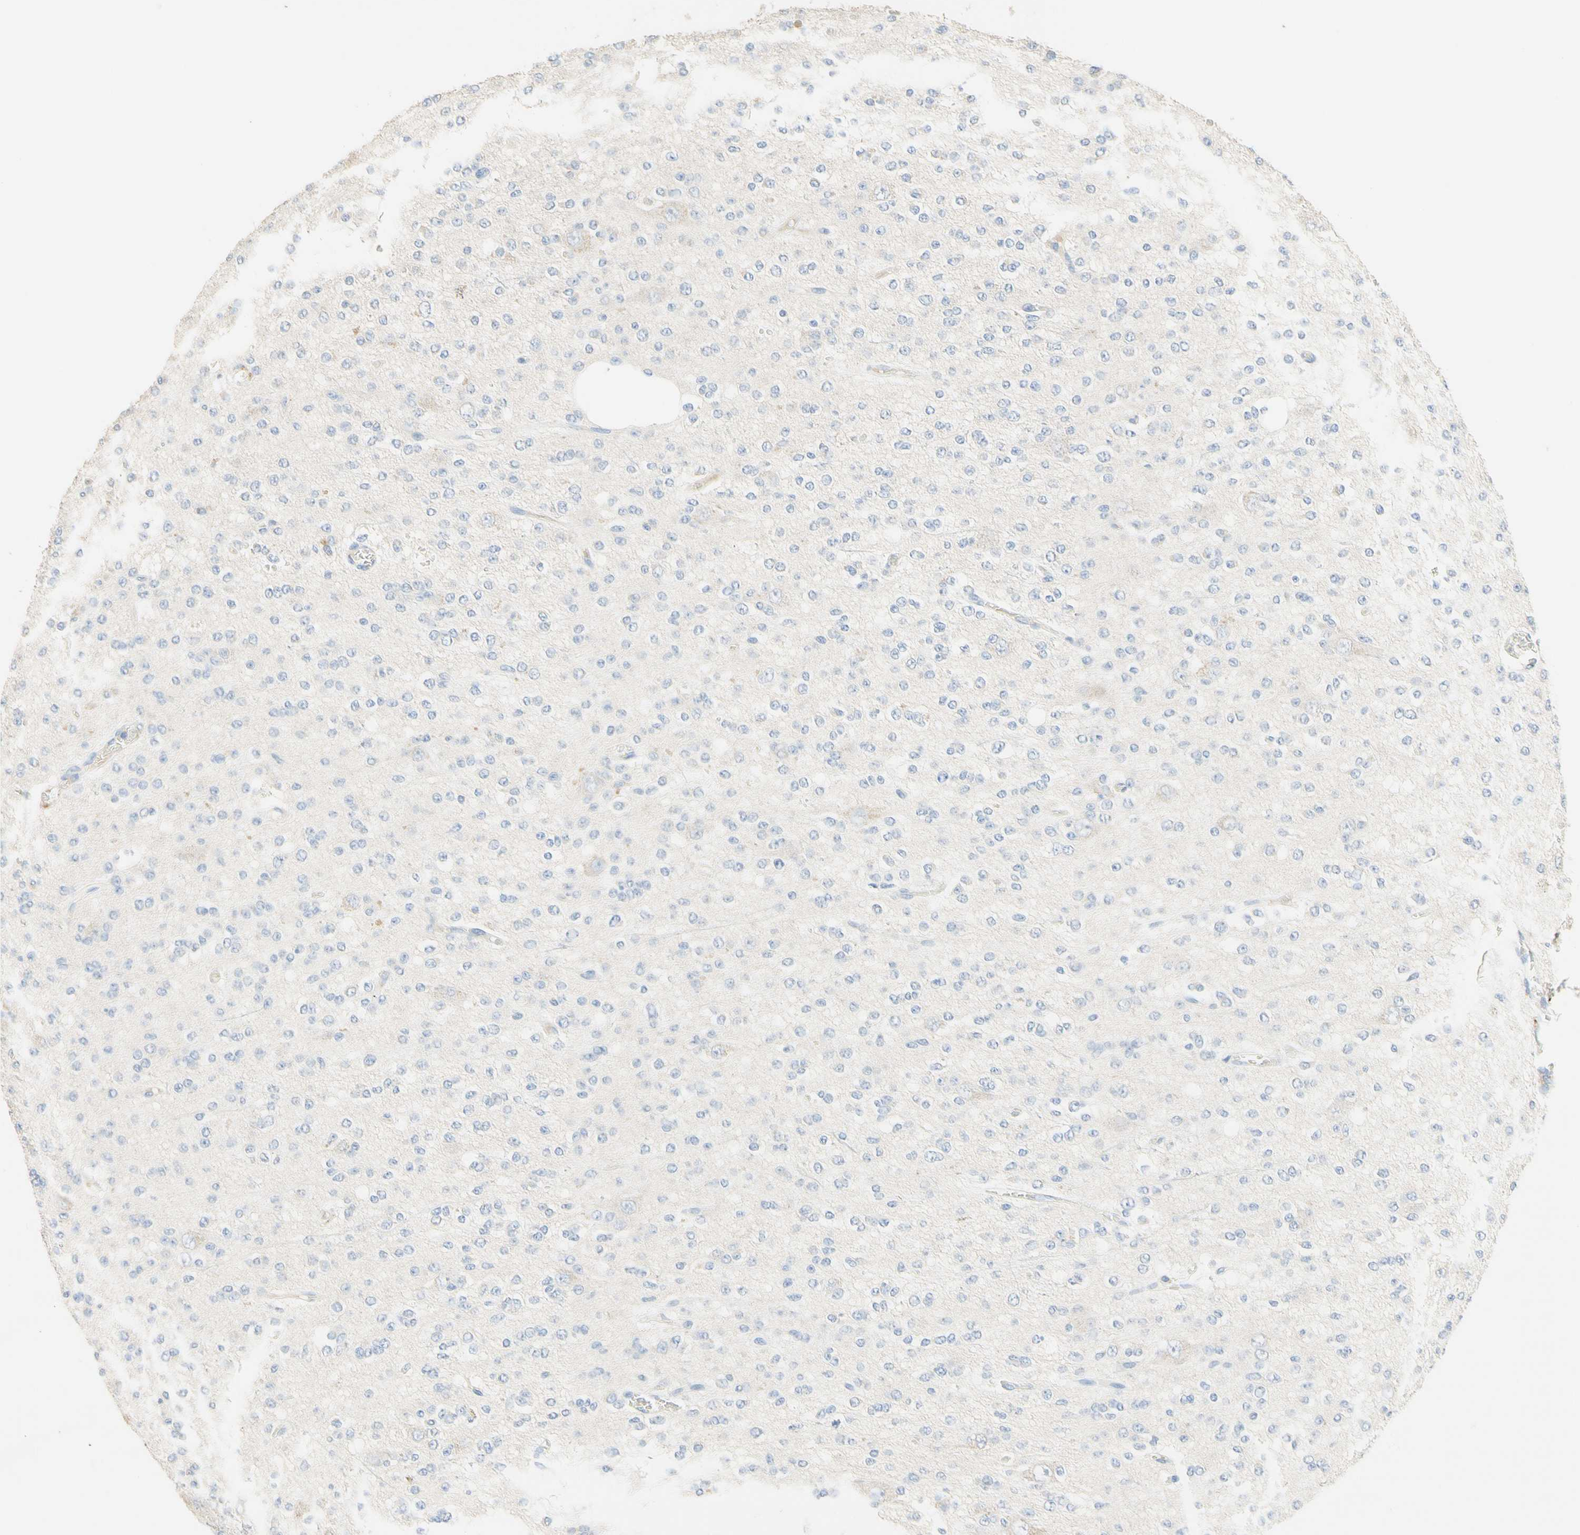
{"staining": {"intensity": "negative", "quantity": "none", "location": "none"}, "tissue": "glioma", "cell_type": "Tumor cells", "image_type": "cancer", "snomed": [{"axis": "morphology", "description": "Glioma, malignant, Low grade"}, {"axis": "topography", "description": "Brain"}], "caption": "Image shows no significant protein positivity in tumor cells of low-grade glioma (malignant). (DAB (3,3'-diaminobenzidine) immunohistochemistry with hematoxylin counter stain).", "gene": "NECTIN4", "patient": {"sex": "male", "age": 38}}